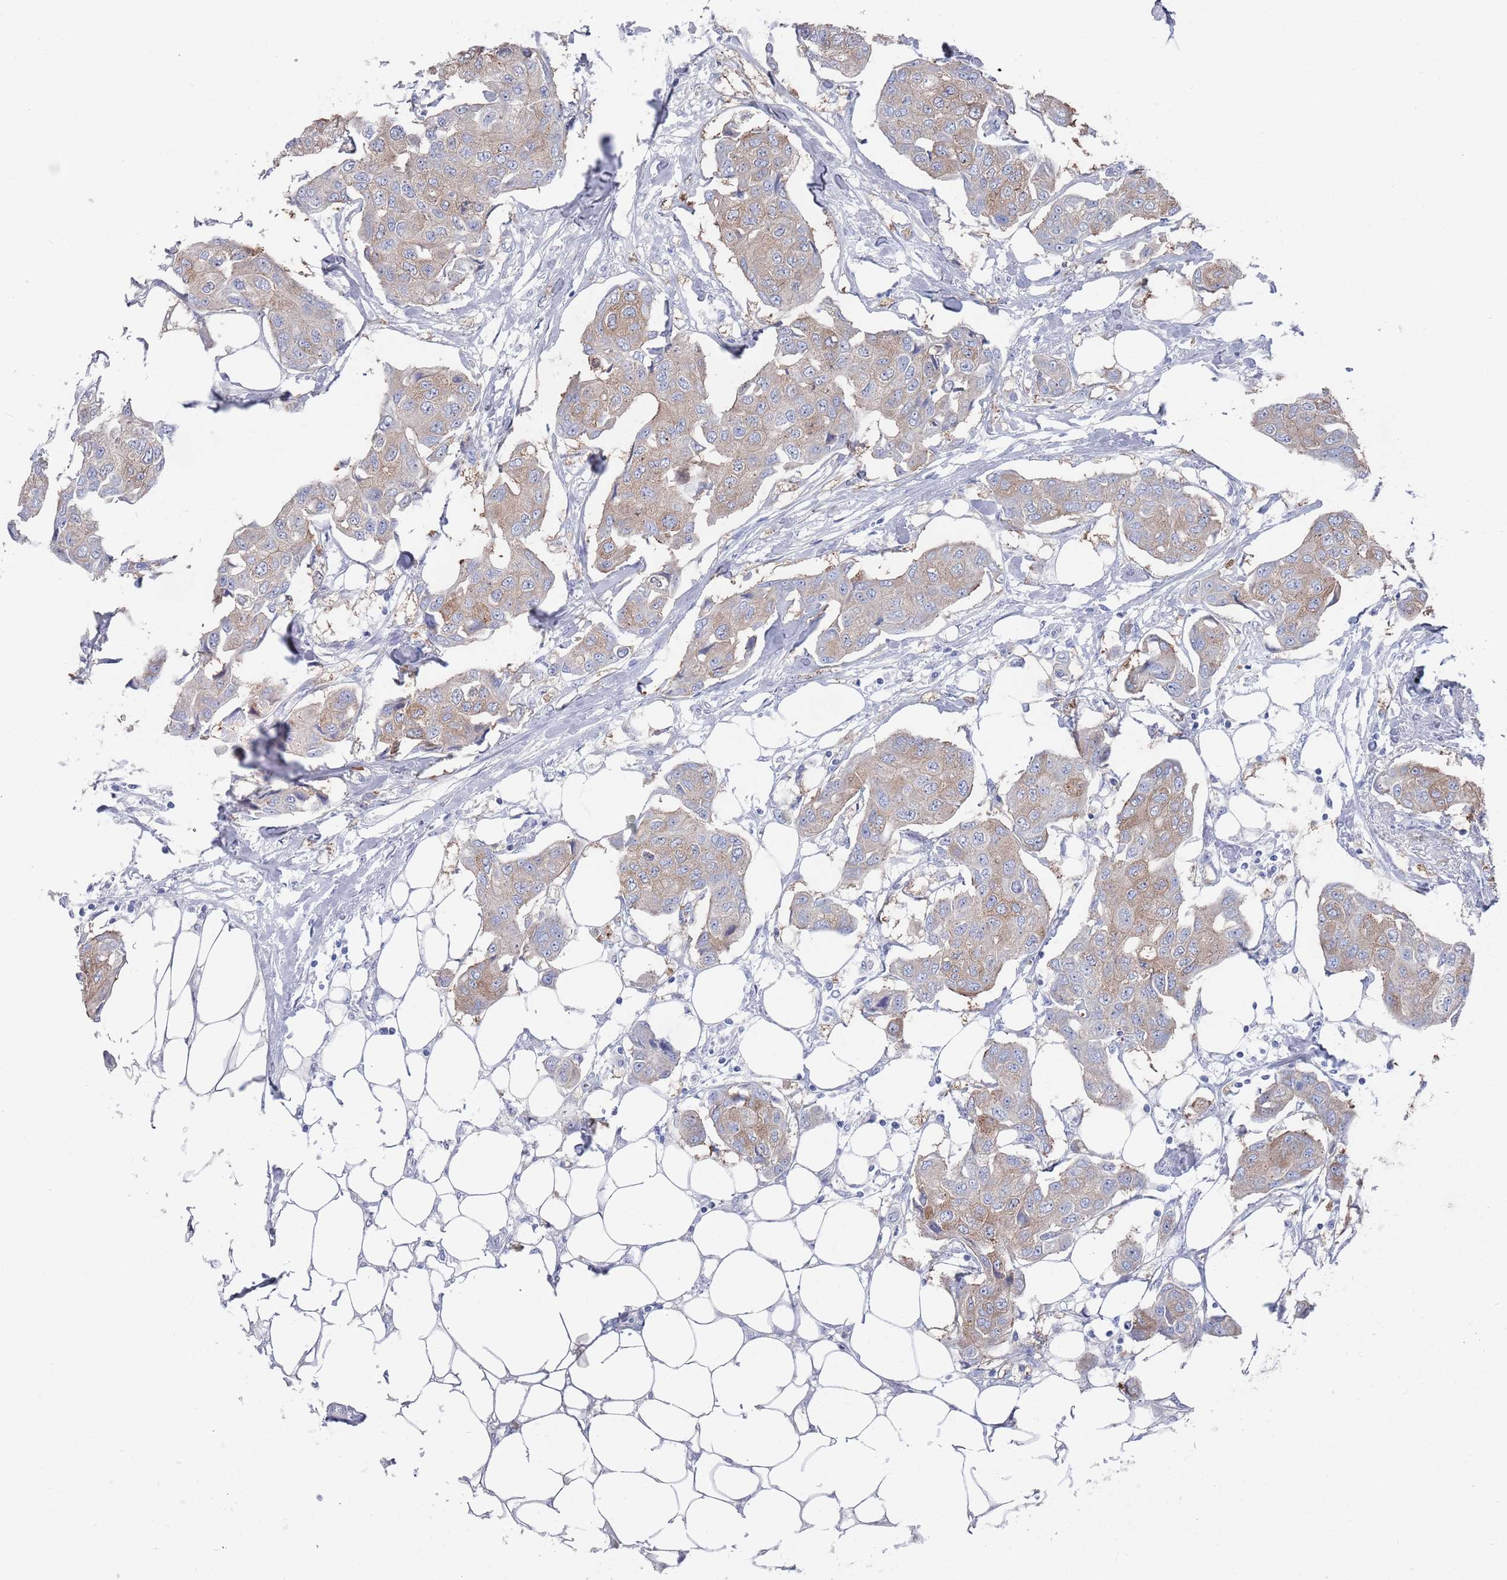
{"staining": {"intensity": "weak", "quantity": "25%-75%", "location": "cytoplasmic/membranous"}, "tissue": "breast cancer", "cell_type": "Tumor cells", "image_type": "cancer", "snomed": [{"axis": "morphology", "description": "Duct carcinoma"}, {"axis": "topography", "description": "Breast"}, {"axis": "topography", "description": "Lymph node"}], "caption": "Breast cancer (intraductal carcinoma) stained with immunohistochemistry reveals weak cytoplasmic/membranous staining in about 25%-75% of tumor cells. Ihc stains the protein in brown and the nuclei are stained blue.", "gene": "TMCO3", "patient": {"sex": "female", "age": 80}}